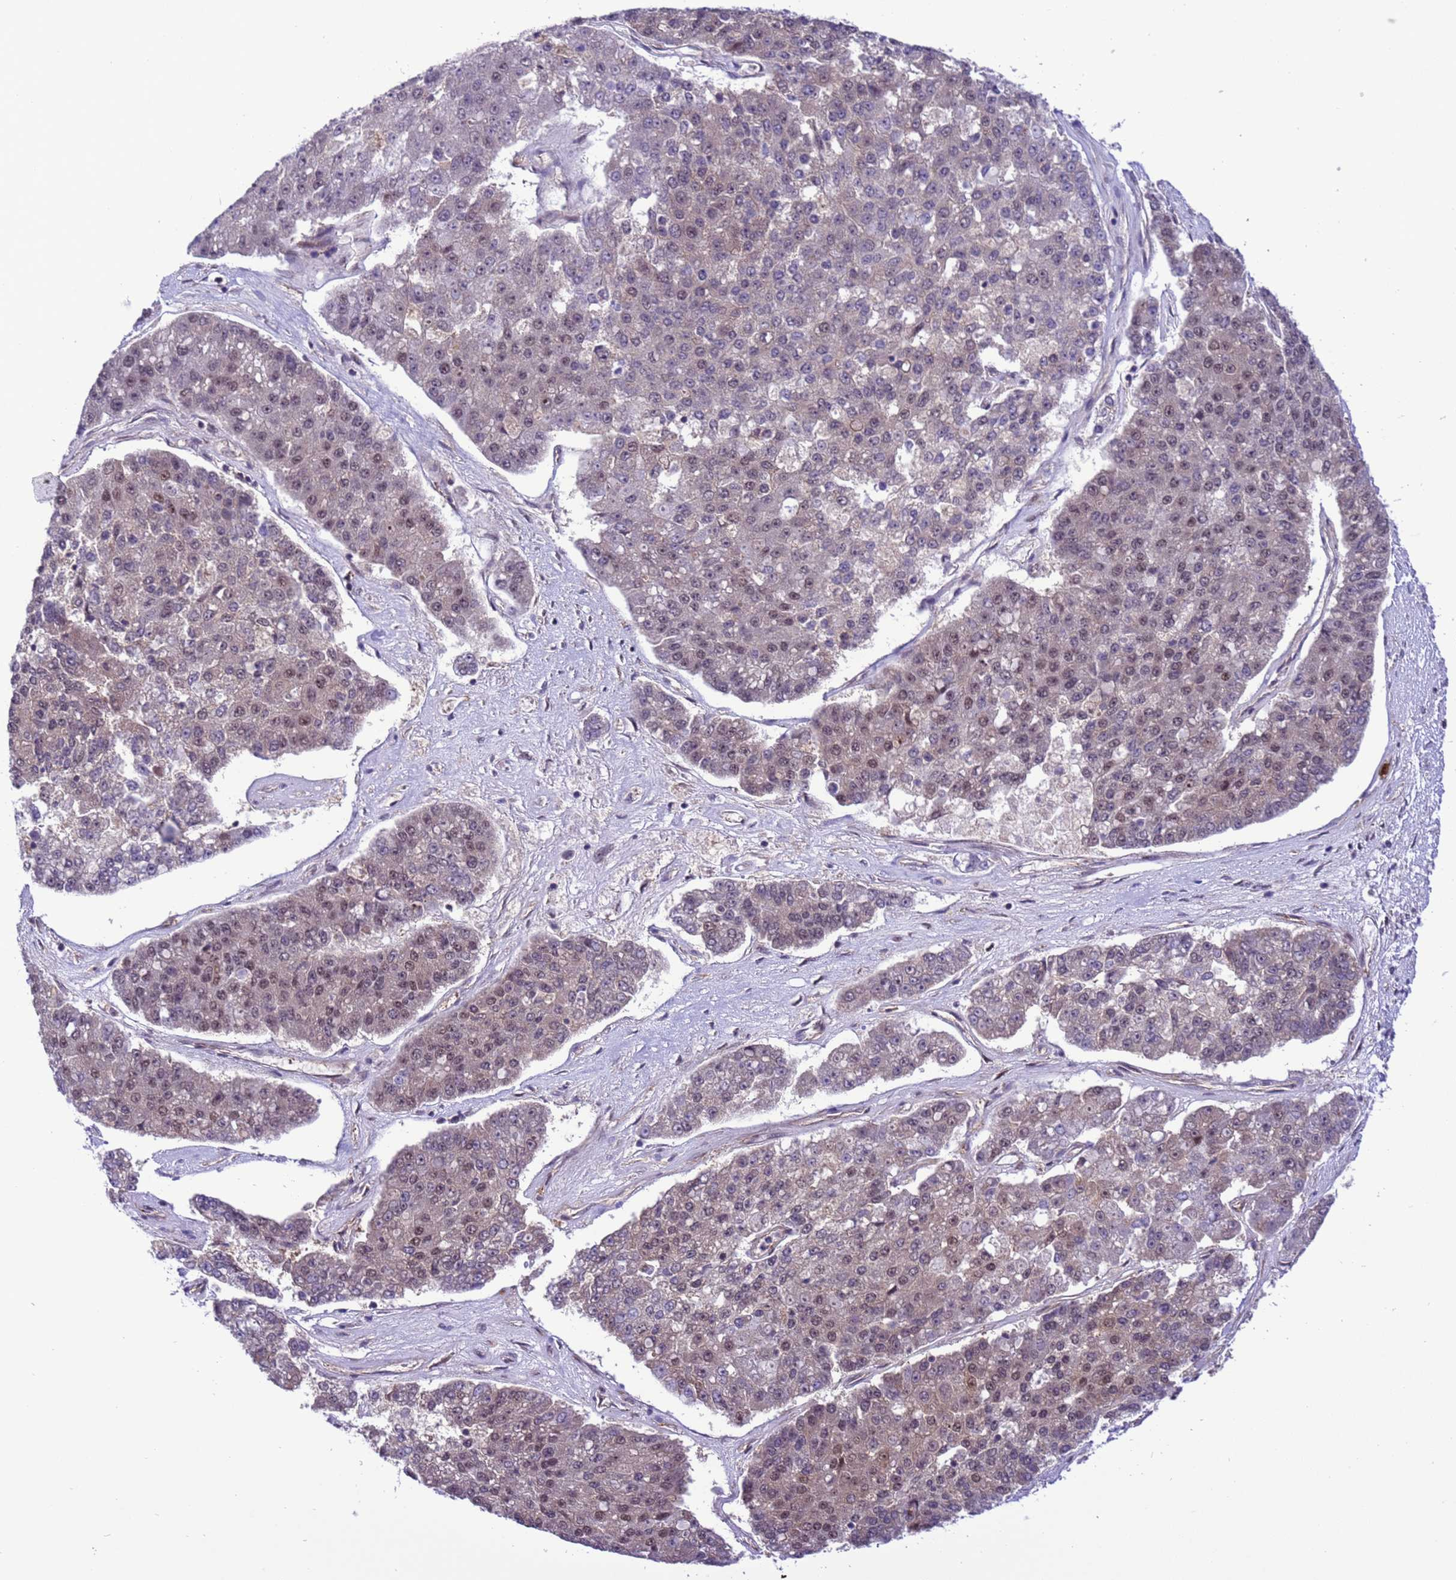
{"staining": {"intensity": "moderate", "quantity": "<25%", "location": "nuclear"}, "tissue": "pancreatic cancer", "cell_type": "Tumor cells", "image_type": "cancer", "snomed": [{"axis": "morphology", "description": "Adenocarcinoma, NOS"}, {"axis": "topography", "description": "Pancreas"}], "caption": "This photomicrograph reveals immunohistochemistry (IHC) staining of pancreatic cancer, with low moderate nuclear expression in approximately <25% of tumor cells.", "gene": "RASD1", "patient": {"sex": "male", "age": 50}}